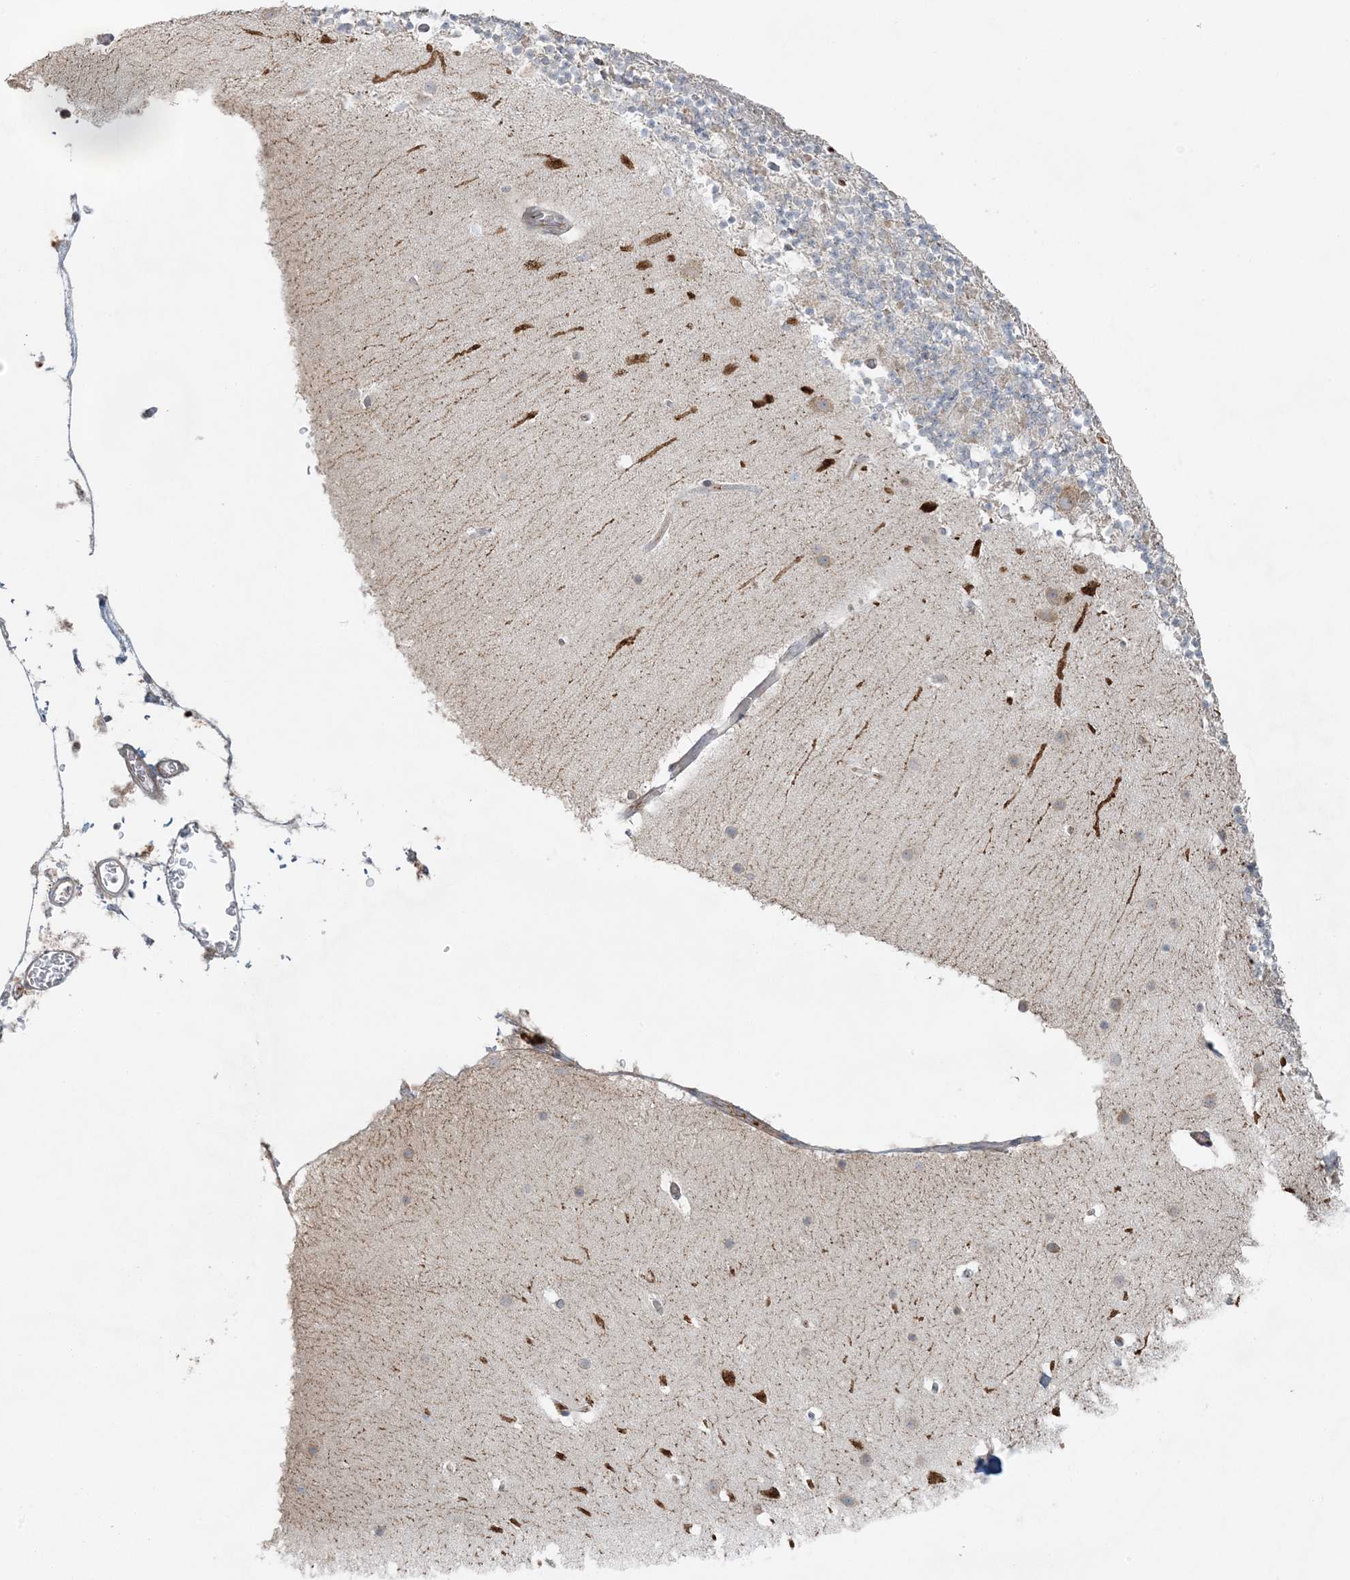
{"staining": {"intensity": "negative", "quantity": "none", "location": "none"}, "tissue": "cerebellum", "cell_type": "Cells in granular layer", "image_type": "normal", "snomed": [{"axis": "morphology", "description": "Normal tissue, NOS"}, {"axis": "topography", "description": "Cerebellum"}], "caption": "IHC image of benign cerebellum: human cerebellum stained with DAB (3,3'-diaminobenzidine) demonstrates no significant protein positivity in cells in granular layer. (DAB (3,3'-diaminobenzidine) IHC visualized using brightfield microscopy, high magnification).", "gene": "ZNF263", "patient": {"sex": "male", "age": 57}}